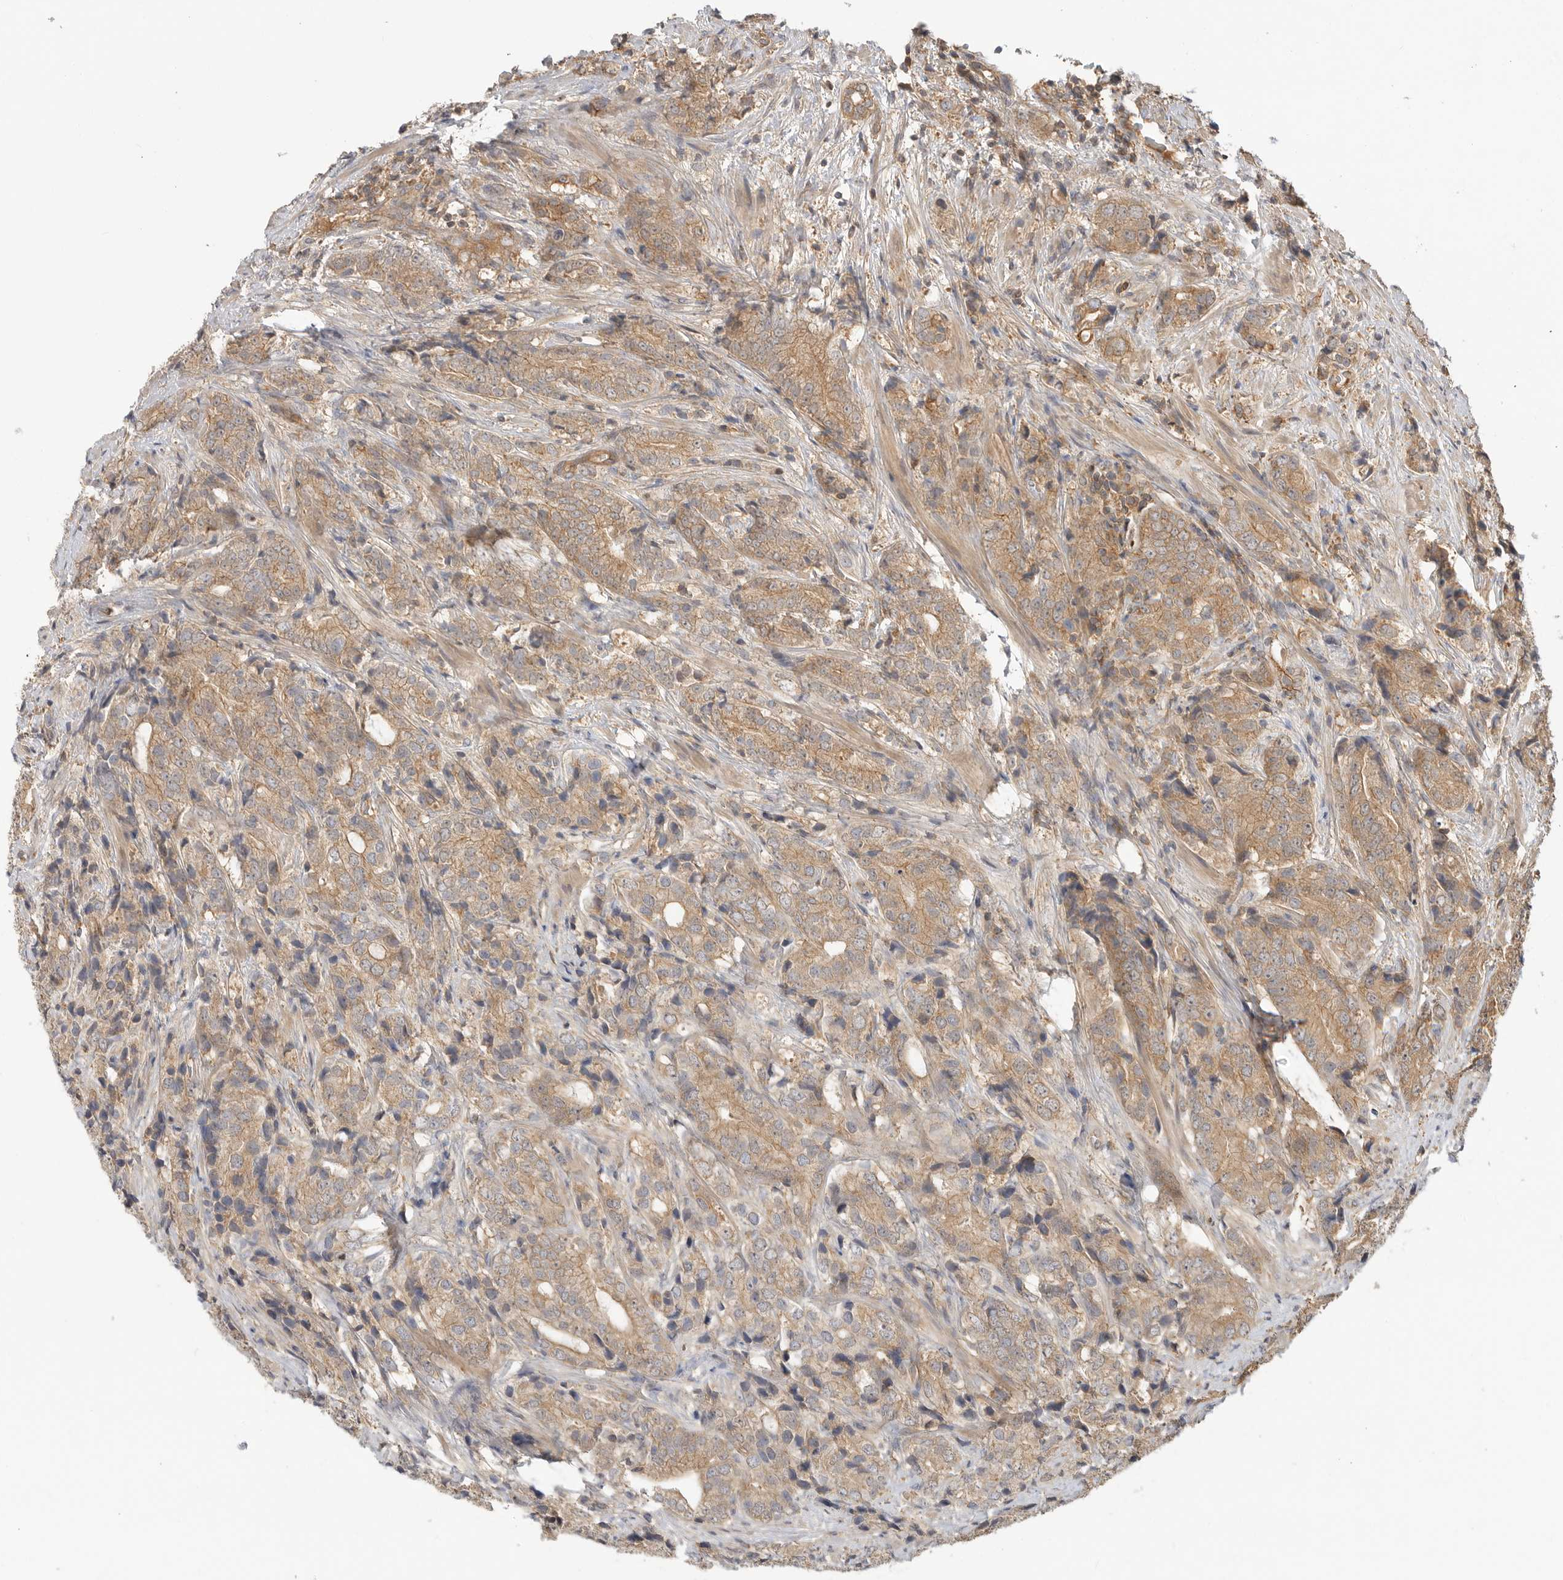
{"staining": {"intensity": "moderate", "quantity": ">75%", "location": "cytoplasmic/membranous"}, "tissue": "prostate cancer", "cell_type": "Tumor cells", "image_type": "cancer", "snomed": [{"axis": "morphology", "description": "Adenocarcinoma, High grade"}, {"axis": "topography", "description": "Prostate"}], "caption": "High-magnification brightfield microscopy of prostate cancer stained with DAB (brown) and counterstained with hematoxylin (blue). tumor cells exhibit moderate cytoplasmic/membranous staining is present in about>75% of cells.", "gene": "CLDN12", "patient": {"sex": "male", "age": 57}}